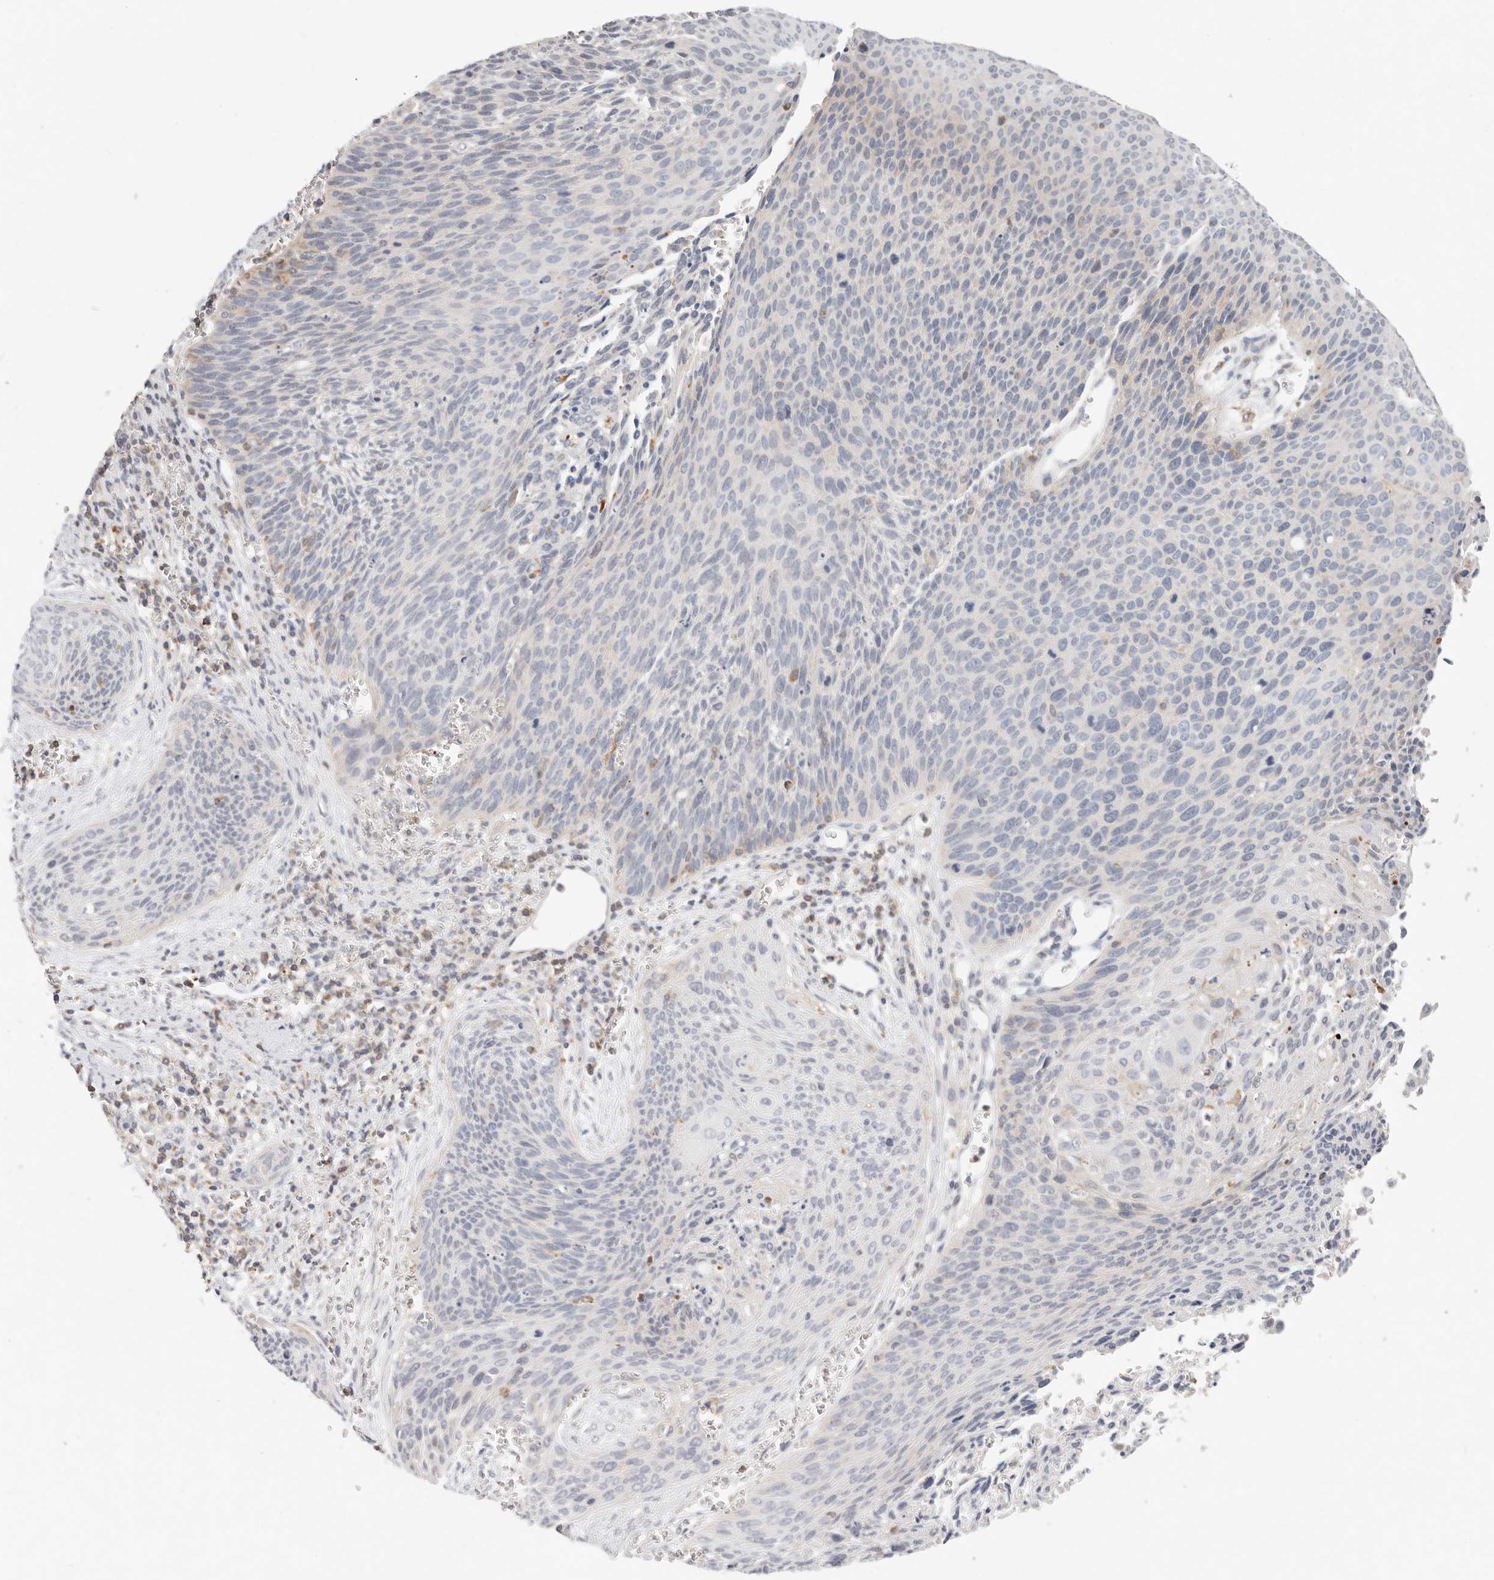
{"staining": {"intensity": "negative", "quantity": "none", "location": "none"}, "tissue": "cervical cancer", "cell_type": "Tumor cells", "image_type": "cancer", "snomed": [{"axis": "morphology", "description": "Squamous cell carcinoma, NOS"}, {"axis": "topography", "description": "Cervix"}], "caption": "A photomicrograph of cervical cancer stained for a protein reveals no brown staining in tumor cells. (DAB (3,3'-diaminobenzidine) immunohistochemistry visualized using brightfield microscopy, high magnification).", "gene": "TMEM63B", "patient": {"sex": "female", "age": 55}}